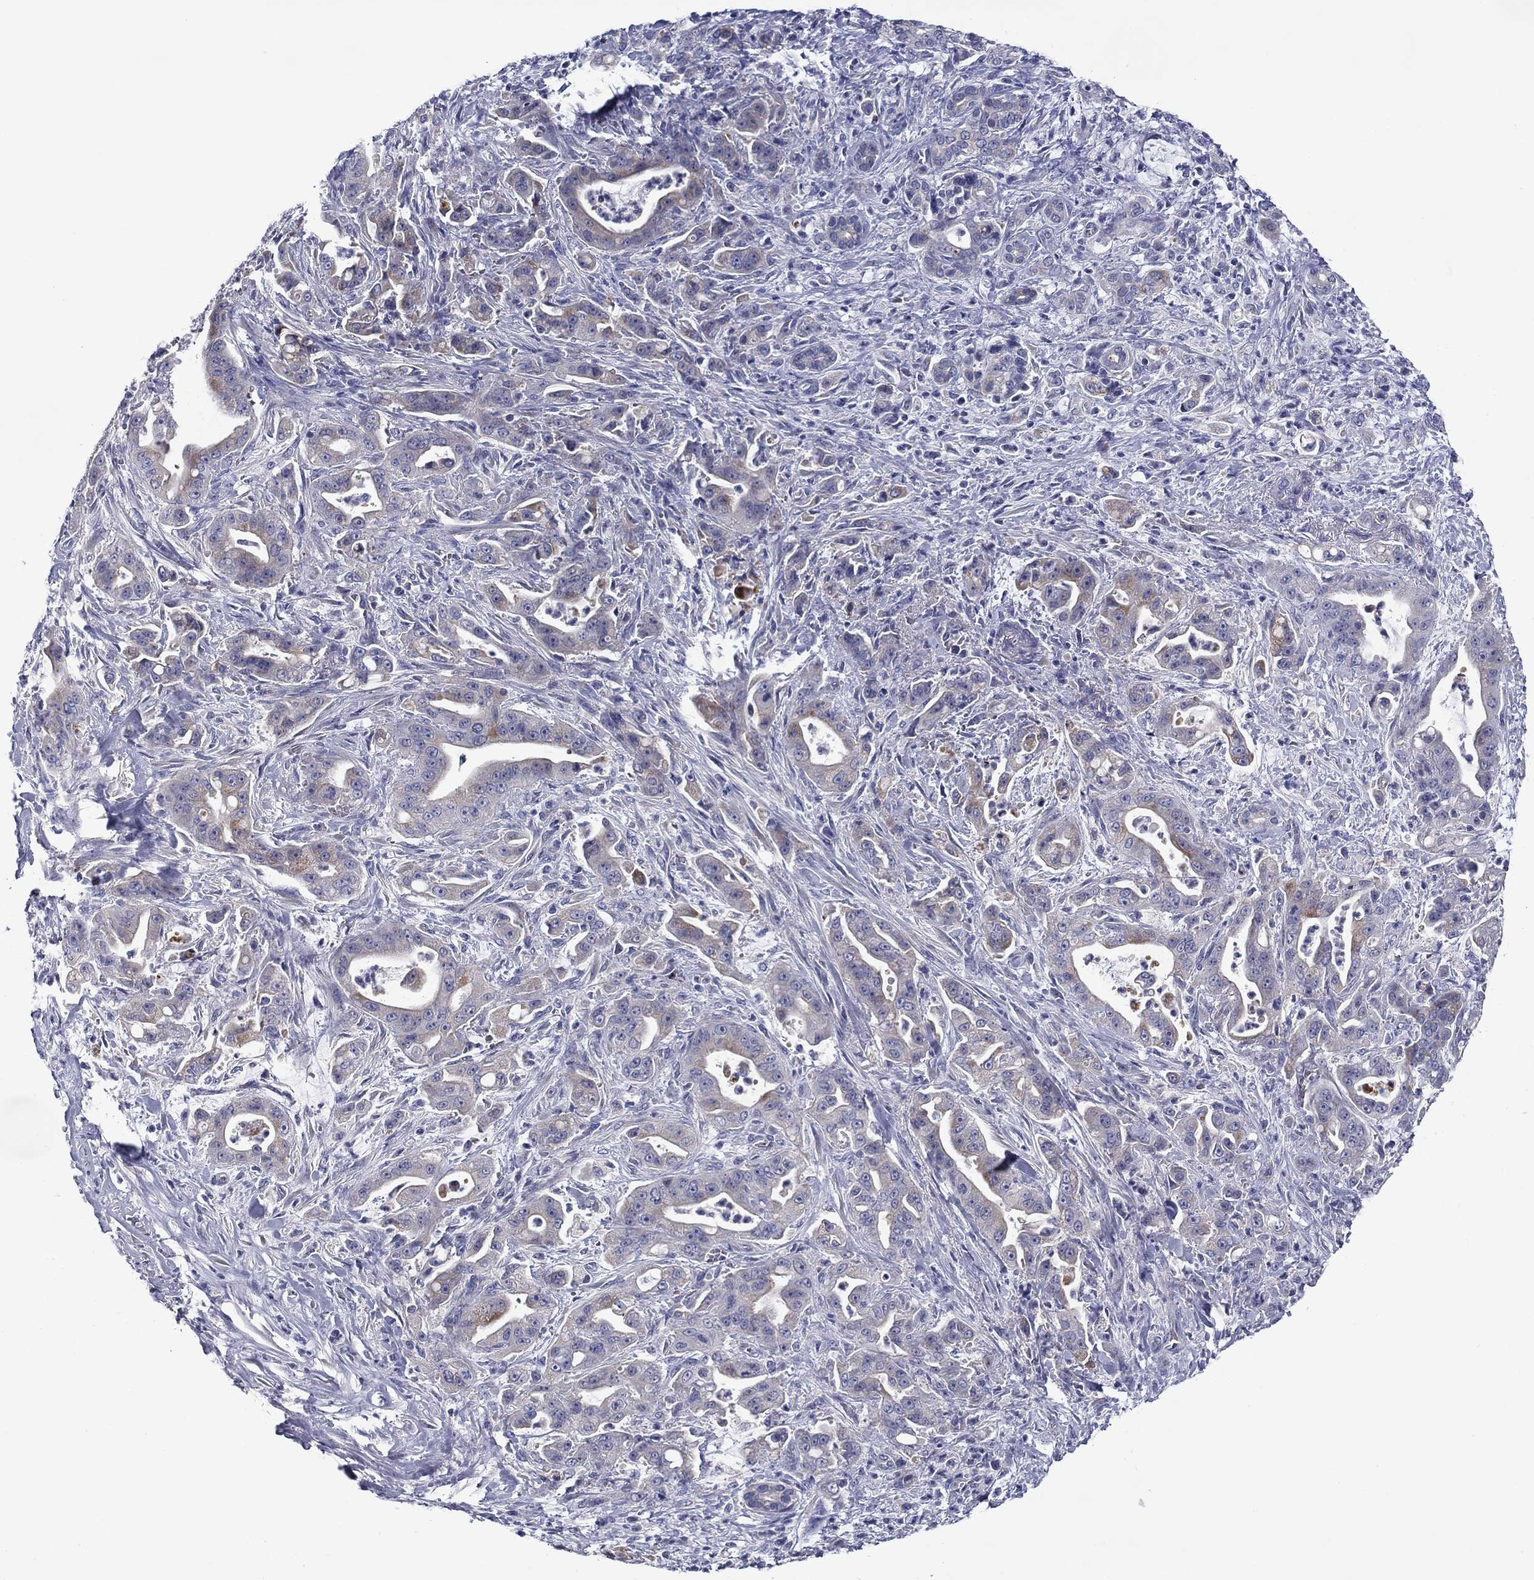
{"staining": {"intensity": "weak", "quantity": "<25%", "location": "cytoplasmic/membranous"}, "tissue": "pancreatic cancer", "cell_type": "Tumor cells", "image_type": "cancer", "snomed": [{"axis": "morphology", "description": "Normal tissue, NOS"}, {"axis": "morphology", "description": "Inflammation, NOS"}, {"axis": "morphology", "description": "Adenocarcinoma, NOS"}, {"axis": "topography", "description": "Pancreas"}], "caption": "High magnification brightfield microscopy of adenocarcinoma (pancreatic) stained with DAB (3,3'-diaminobenzidine) (brown) and counterstained with hematoxylin (blue): tumor cells show no significant expression.", "gene": "SPATA7", "patient": {"sex": "male", "age": 57}}